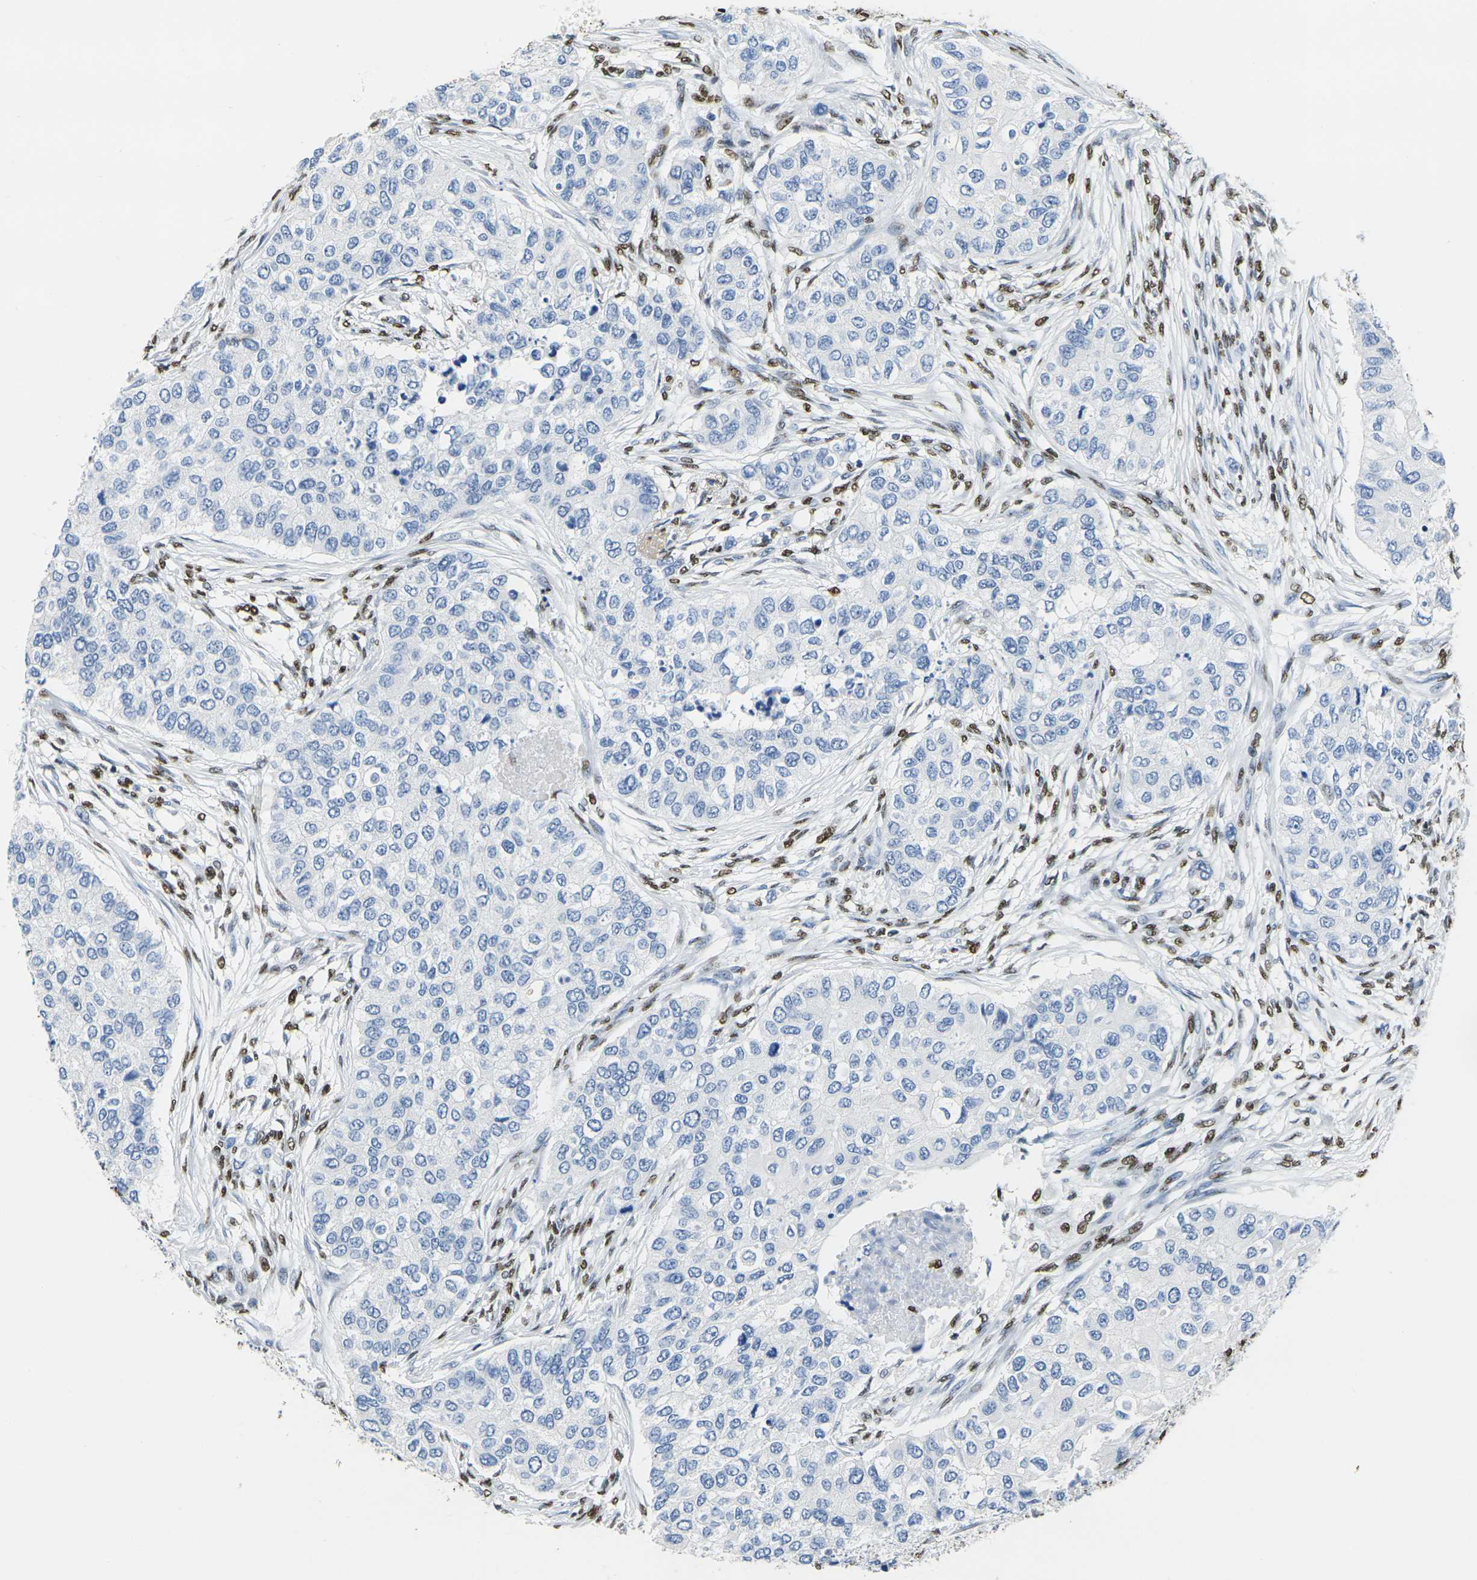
{"staining": {"intensity": "negative", "quantity": "none", "location": "none"}, "tissue": "breast cancer", "cell_type": "Tumor cells", "image_type": "cancer", "snomed": [{"axis": "morphology", "description": "Normal tissue, NOS"}, {"axis": "morphology", "description": "Duct carcinoma"}, {"axis": "topography", "description": "Breast"}], "caption": "A high-resolution image shows IHC staining of invasive ductal carcinoma (breast), which exhibits no significant positivity in tumor cells.", "gene": "DRAXIN", "patient": {"sex": "female", "age": 49}}